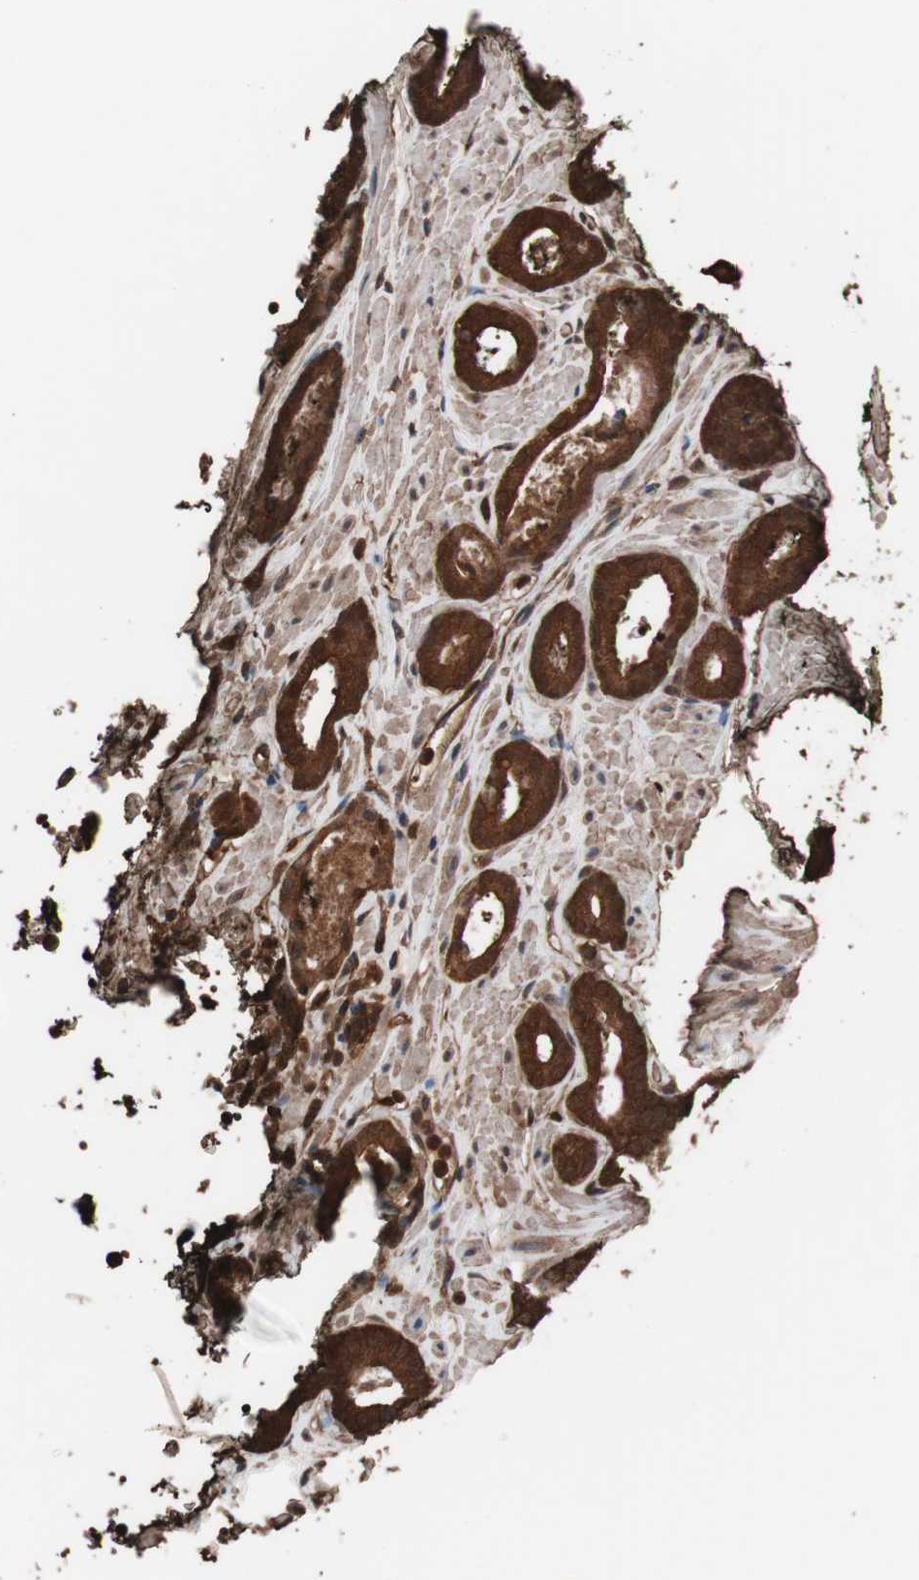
{"staining": {"intensity": "strong", "quantity": ">75%", "location": "cytoplasmic/membranous,nuclear"}, "tissue": "prostate cancer", "cell_type": "Tumor cells", "image_type": "cancer", "snomed": [{"axis": "morphology", "description": "Adenocarcinoma, Low grade"}, {"axis": "topography", "description": "Prostate"}], "caption": "Immunohistochemical staining of human prostate cancer (low-grade adenocarcinoma) demonstrates high levels of strong cytoplasmic/membranous and nuclear expression in approximately >75% of tumor cells.", "gene": "CALM2", "patient": {"sex": "male", "age": 57}}